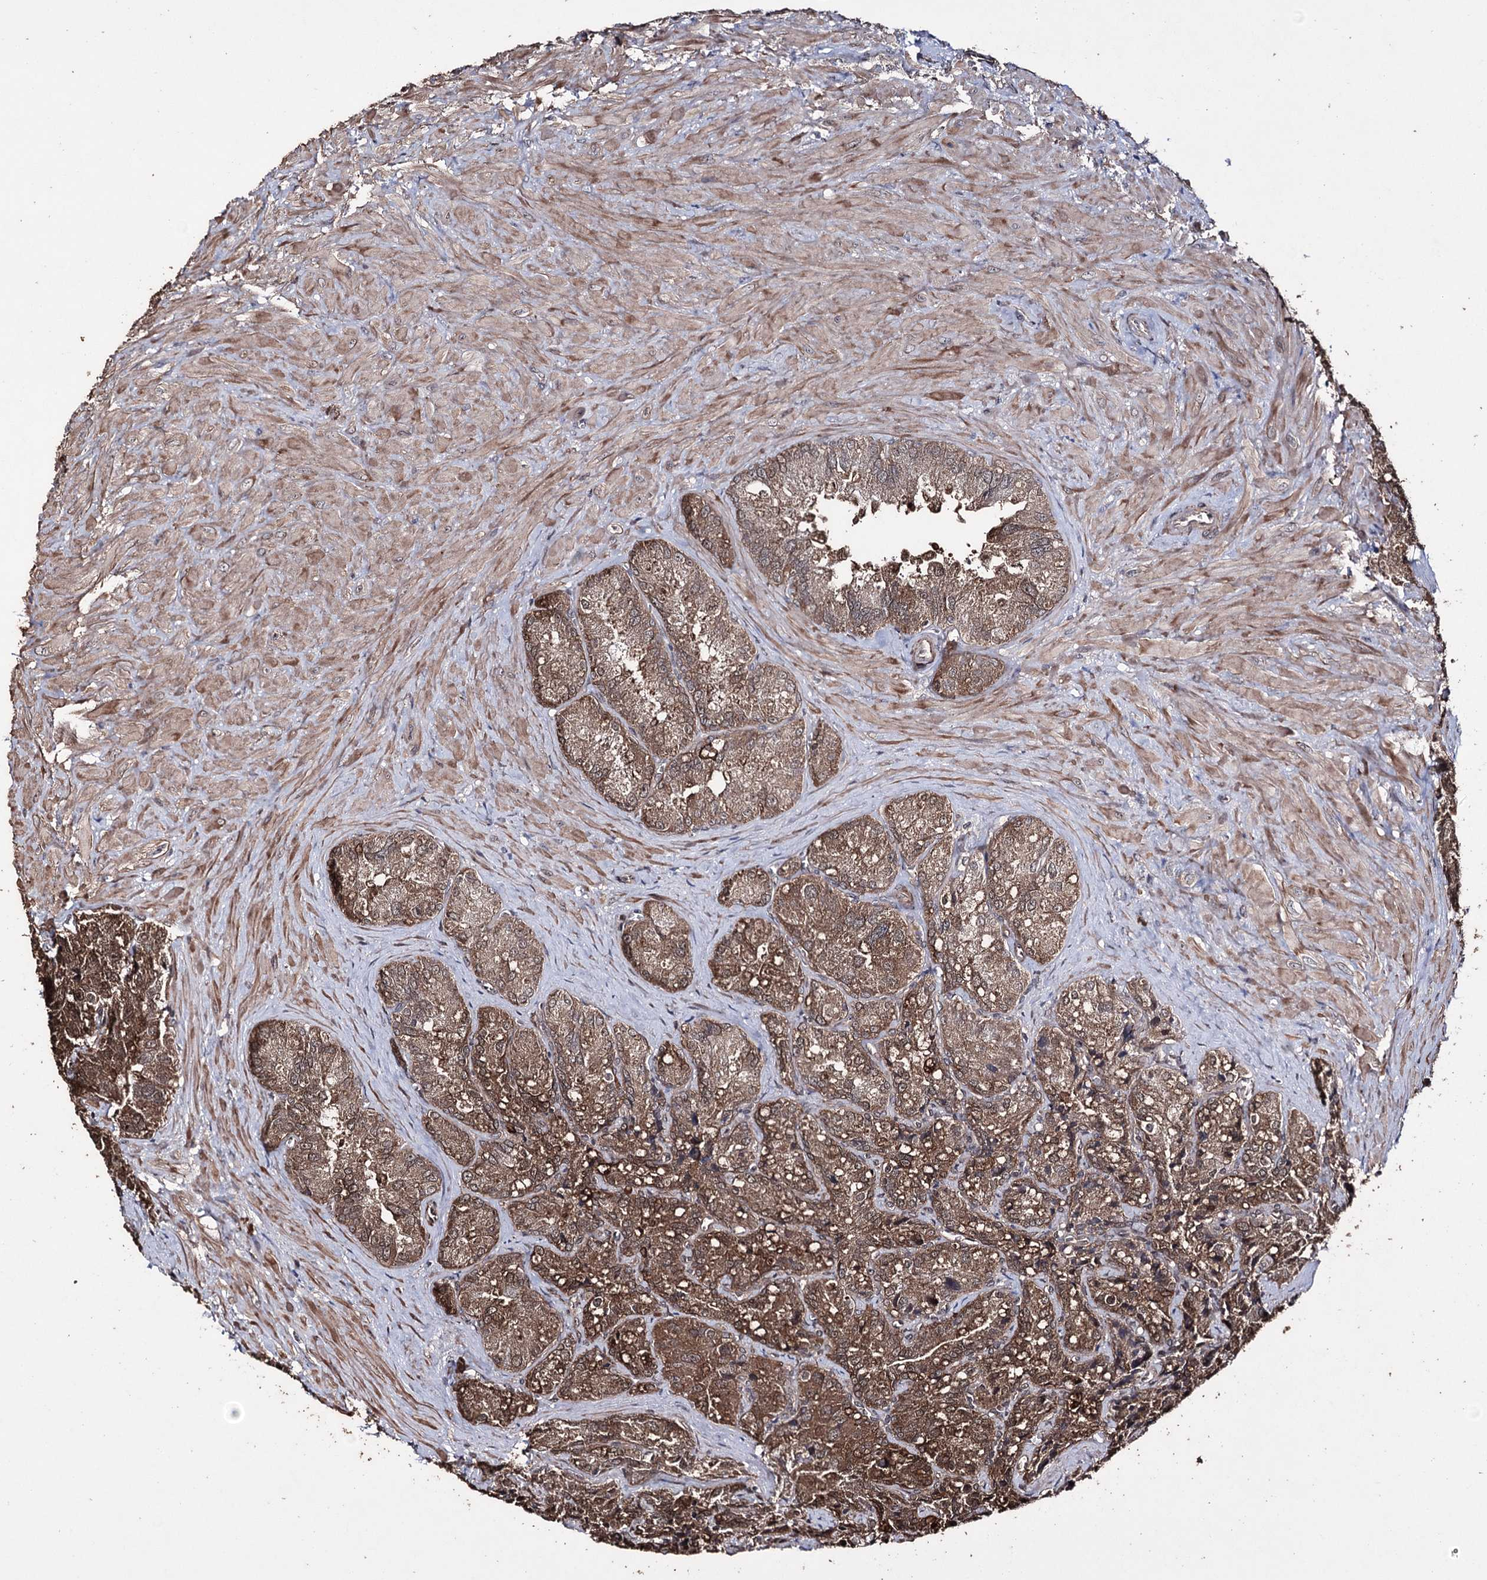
{"staining": {"intensity": "moderate", "quantity": ">75%", "location": "cytoplasmic/membranous"}, "tissue": "seminal vesicle", "cell_type": "Glandular cells", "image_type": "normal", "snomed": [{"axis": "morphology", "description": "Normal tissue, NOS"}, {"axis": "topography", "description": "Seminal veicle"}], "caption": "Immunohistochemistry micrograph of benign seminal vesicle: seminal vesicle stained using immunohistochemistry (IHC) demonstrates medium levels of moderate protein expression localized specifically in the cytoplasmic/membranous of glandular cells, appearing as a cytoplasmic/membranous brown color.", "gene": "ZNF662", "patient": {"sex": "male", "age": 62}}